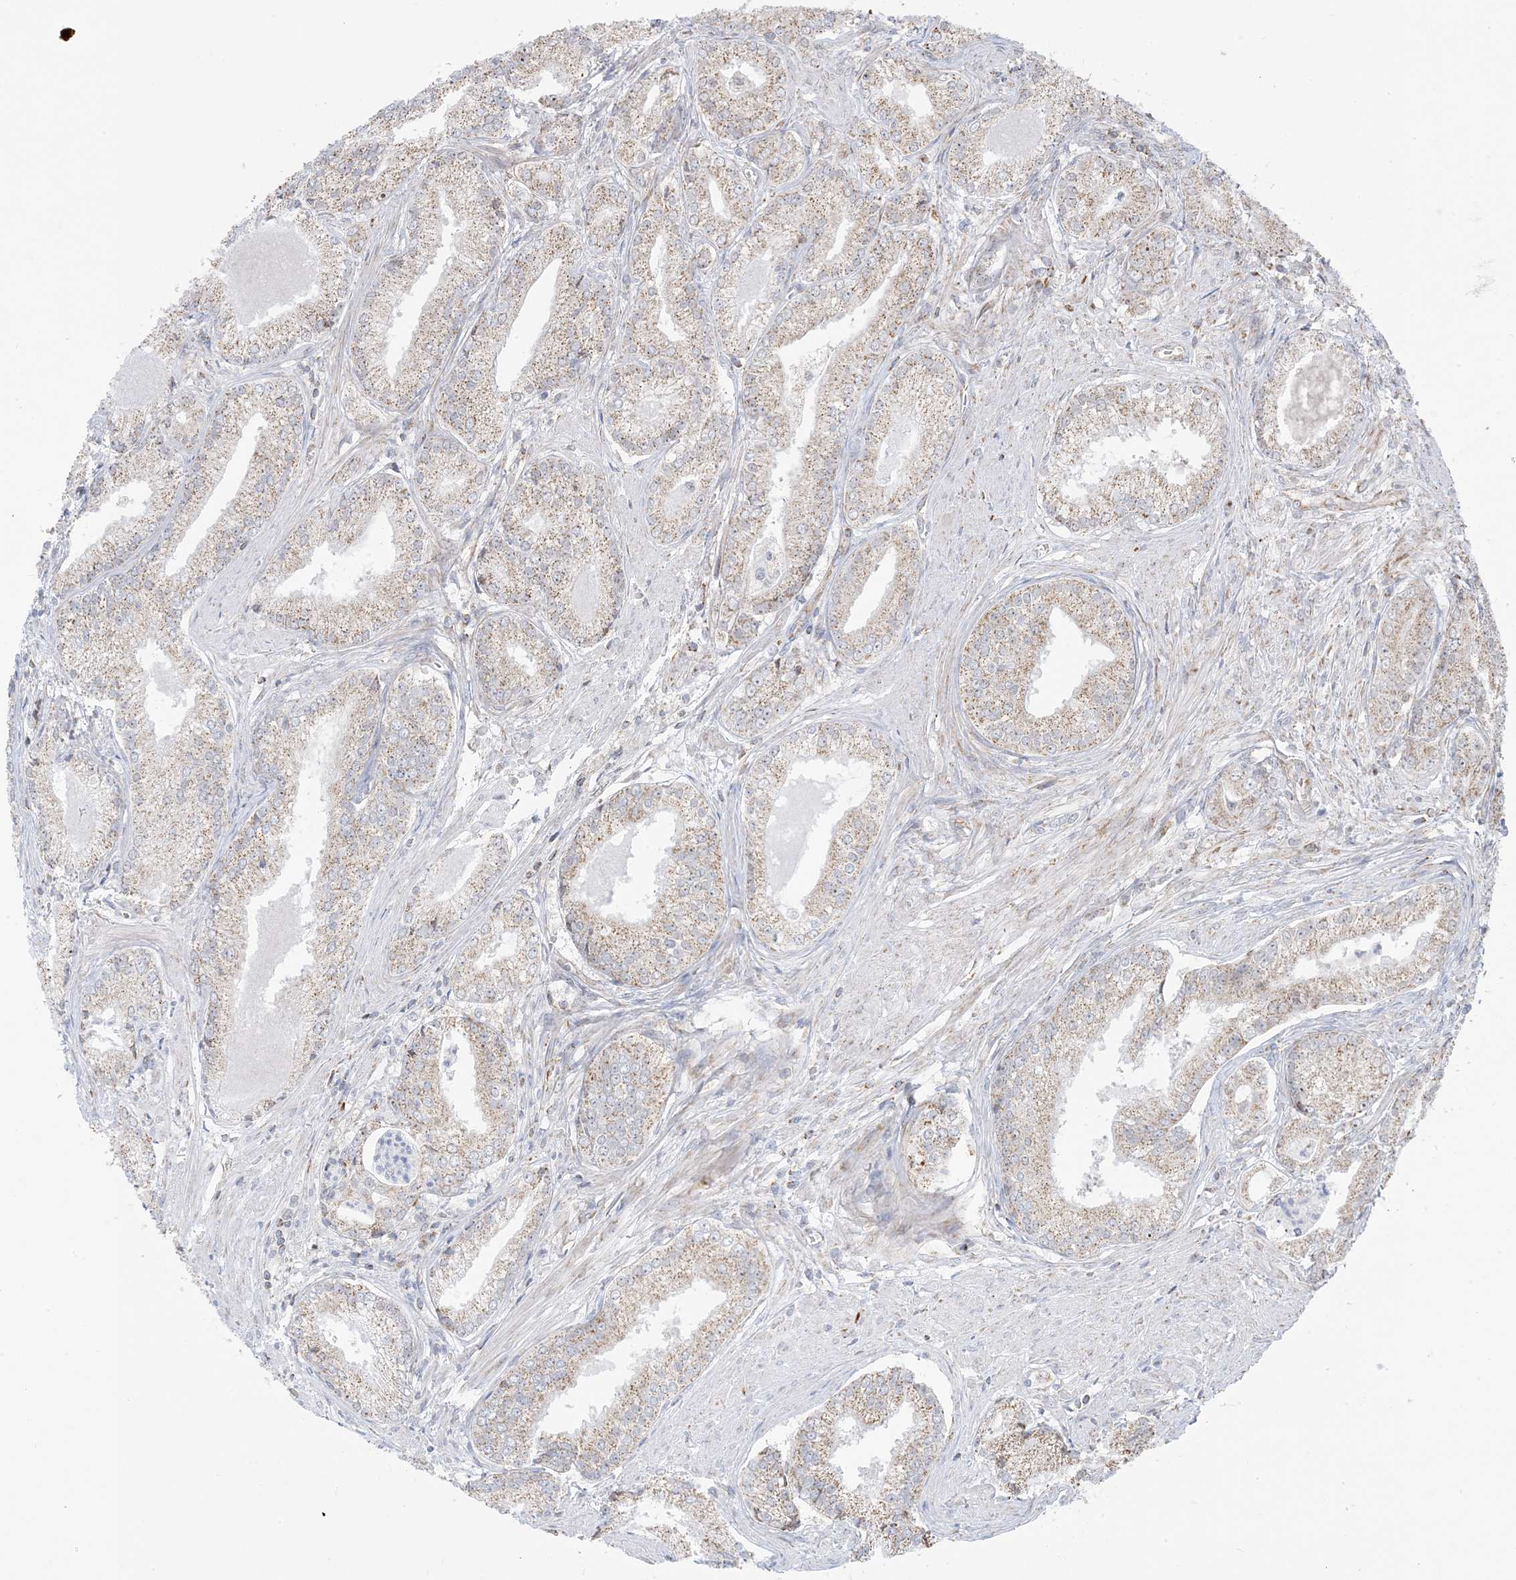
{"staining": {"intensity": "weak", "quantity": ">75%", "location": "cytoplasmic/membranous"}, "tissue": "prostate cancer", "cell_type": "Tumor cells", "image_type": "cancer", "snomed": [{"axis": "morphology", "description": "Adenocarcinoma, Low grade"}, {"axis": "topography", "description": "Prostate"}], "caption": "Prostate cancer (low-grade adenocarcinoma) tissue exhibits weak cytoplasmic/membranous positivity in approximately >75% of tumor cells", "gene": "MAPKBP1", "patient": {"sex": "male", "age": 54}}